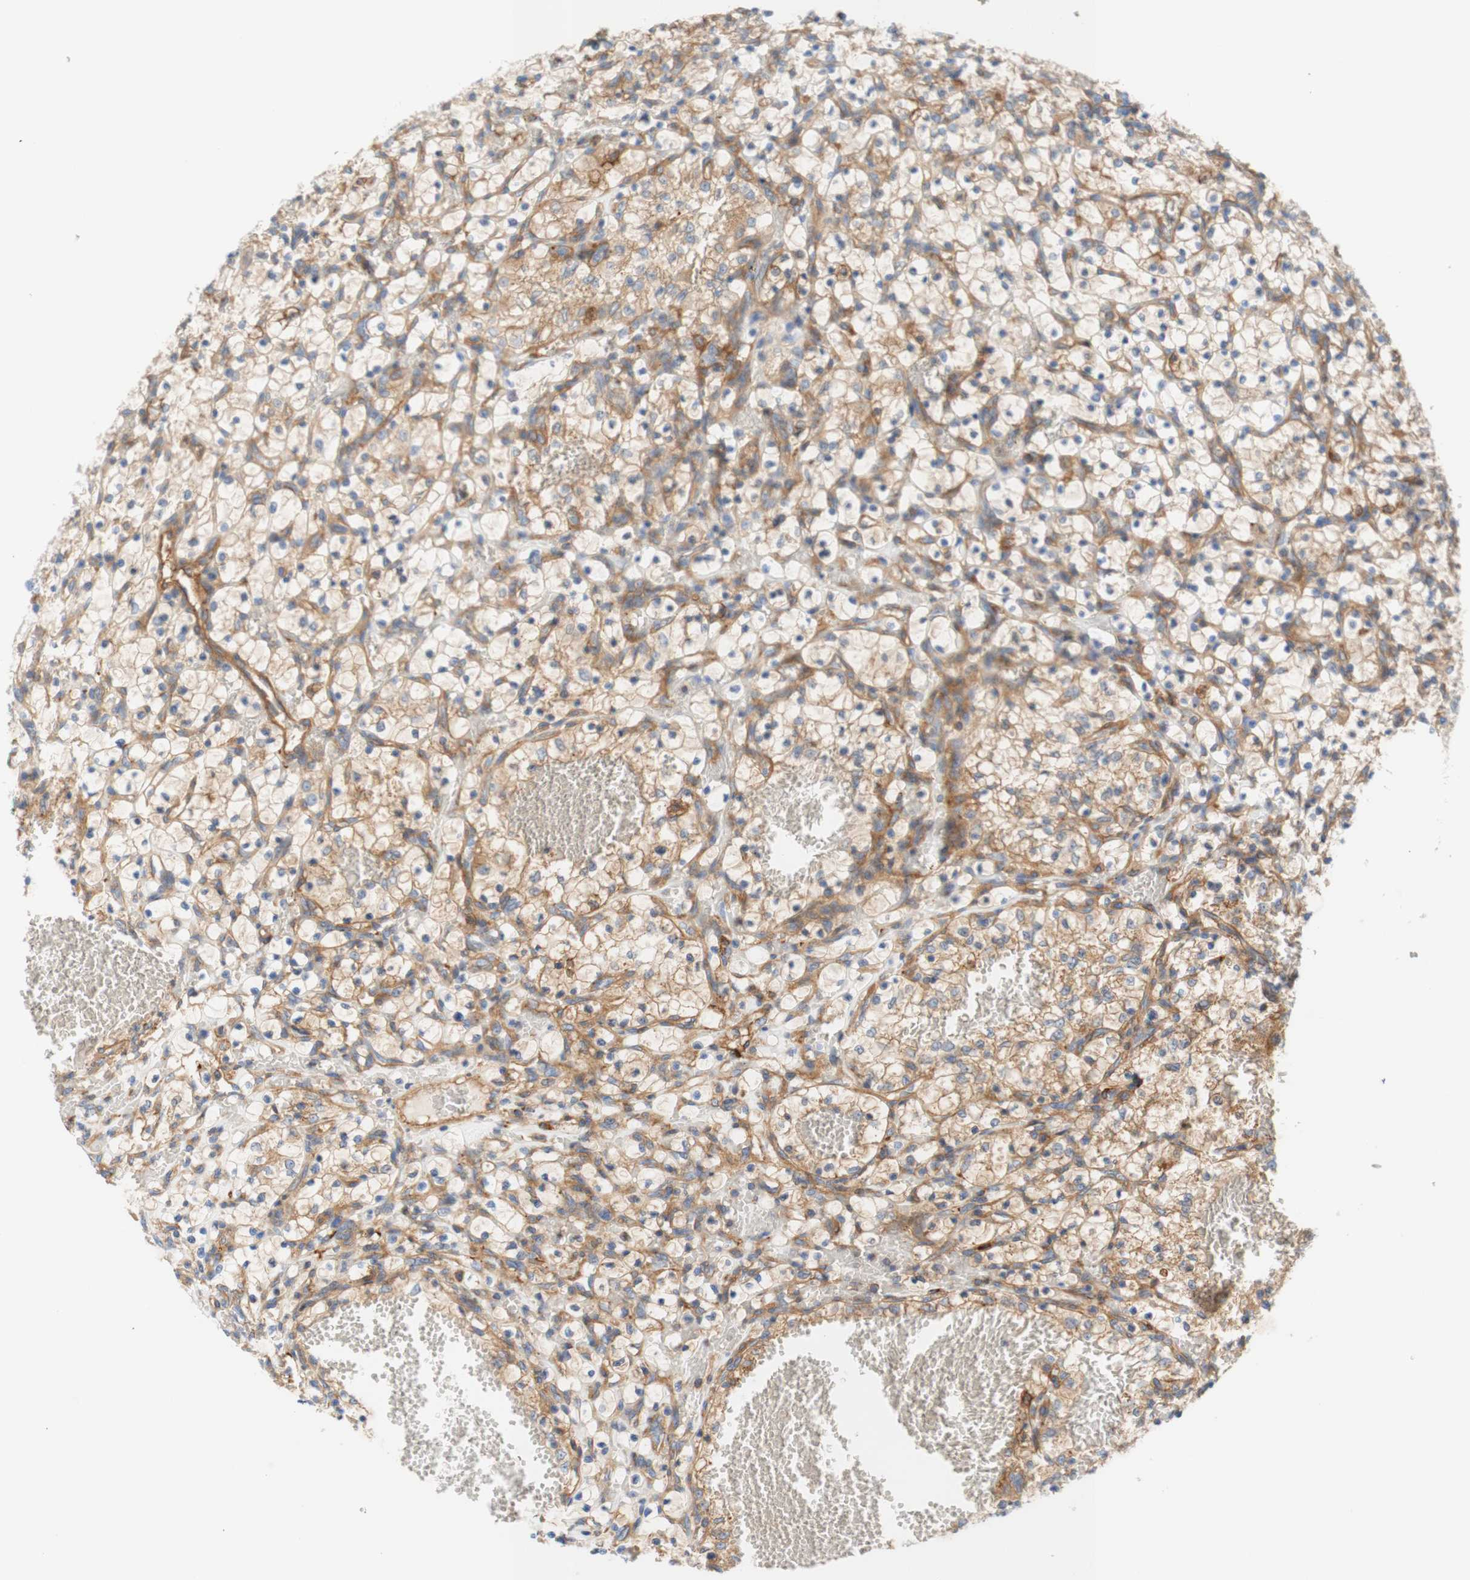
{"staining": {"intensity": "weak", "quantity": "25%-75%", "location": "cytoplasmic/membranous"}, "tissue": "renal cancer", "cell_type": "Tumor cells", "image_type": "cancer", "snomed": [{"axis": "morphology", "description": "Adenocarcinoma, NOS"}, {"axis": "topography", "description": "Kidney"}], "caption": "Renal cancer was stained to show a protein in brown. There is low levels of weak cytoplasmic/membranous positivity in approximately 25%-75% of tumor cells. Immunohistochemistry (ihc) stains the protein in brown and the nuclei are stained blue.", "gene": "STOM", "patient": {"sex": "female", "age": 69}}